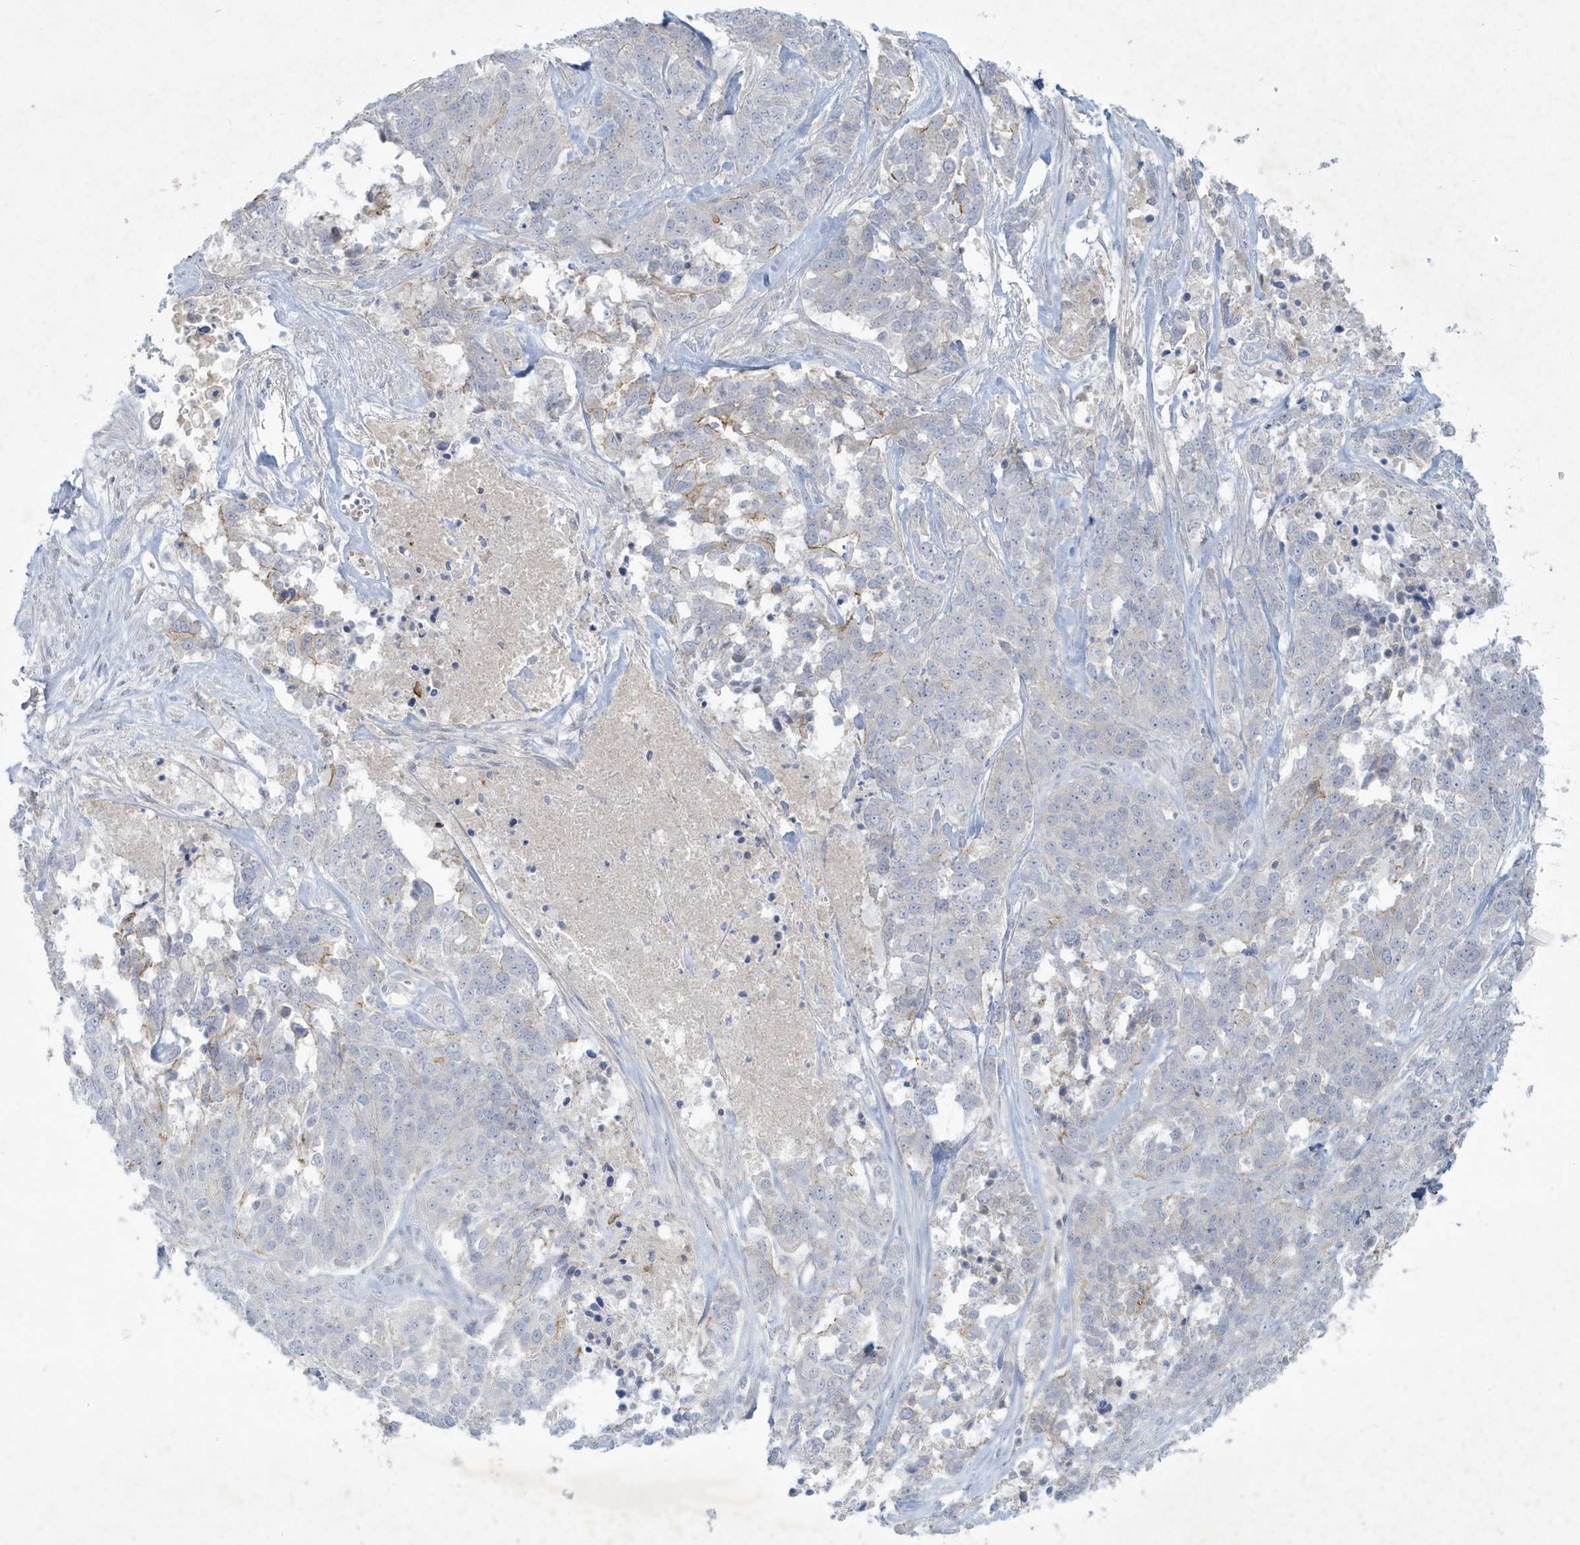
{"staining": {"intensity": "negative", "quantity": "none", "location": "none"}, "tissue": "ovarian cancer", "cell_type": "Tumor cells", "image_type": "cancer", "snomed": [{"axis": "morphology", "description": "Cystadenocarcinoma, serous, NOS"}, {"axis": "topography", "description": "Ovary"}], "caption": "Immunohistochemistry of serous cystadenocarcinoma (ovarian) shows no staining in tumor cells.", "gene": "CCDC24", "patient": {"sex": "female", "age": 44}}